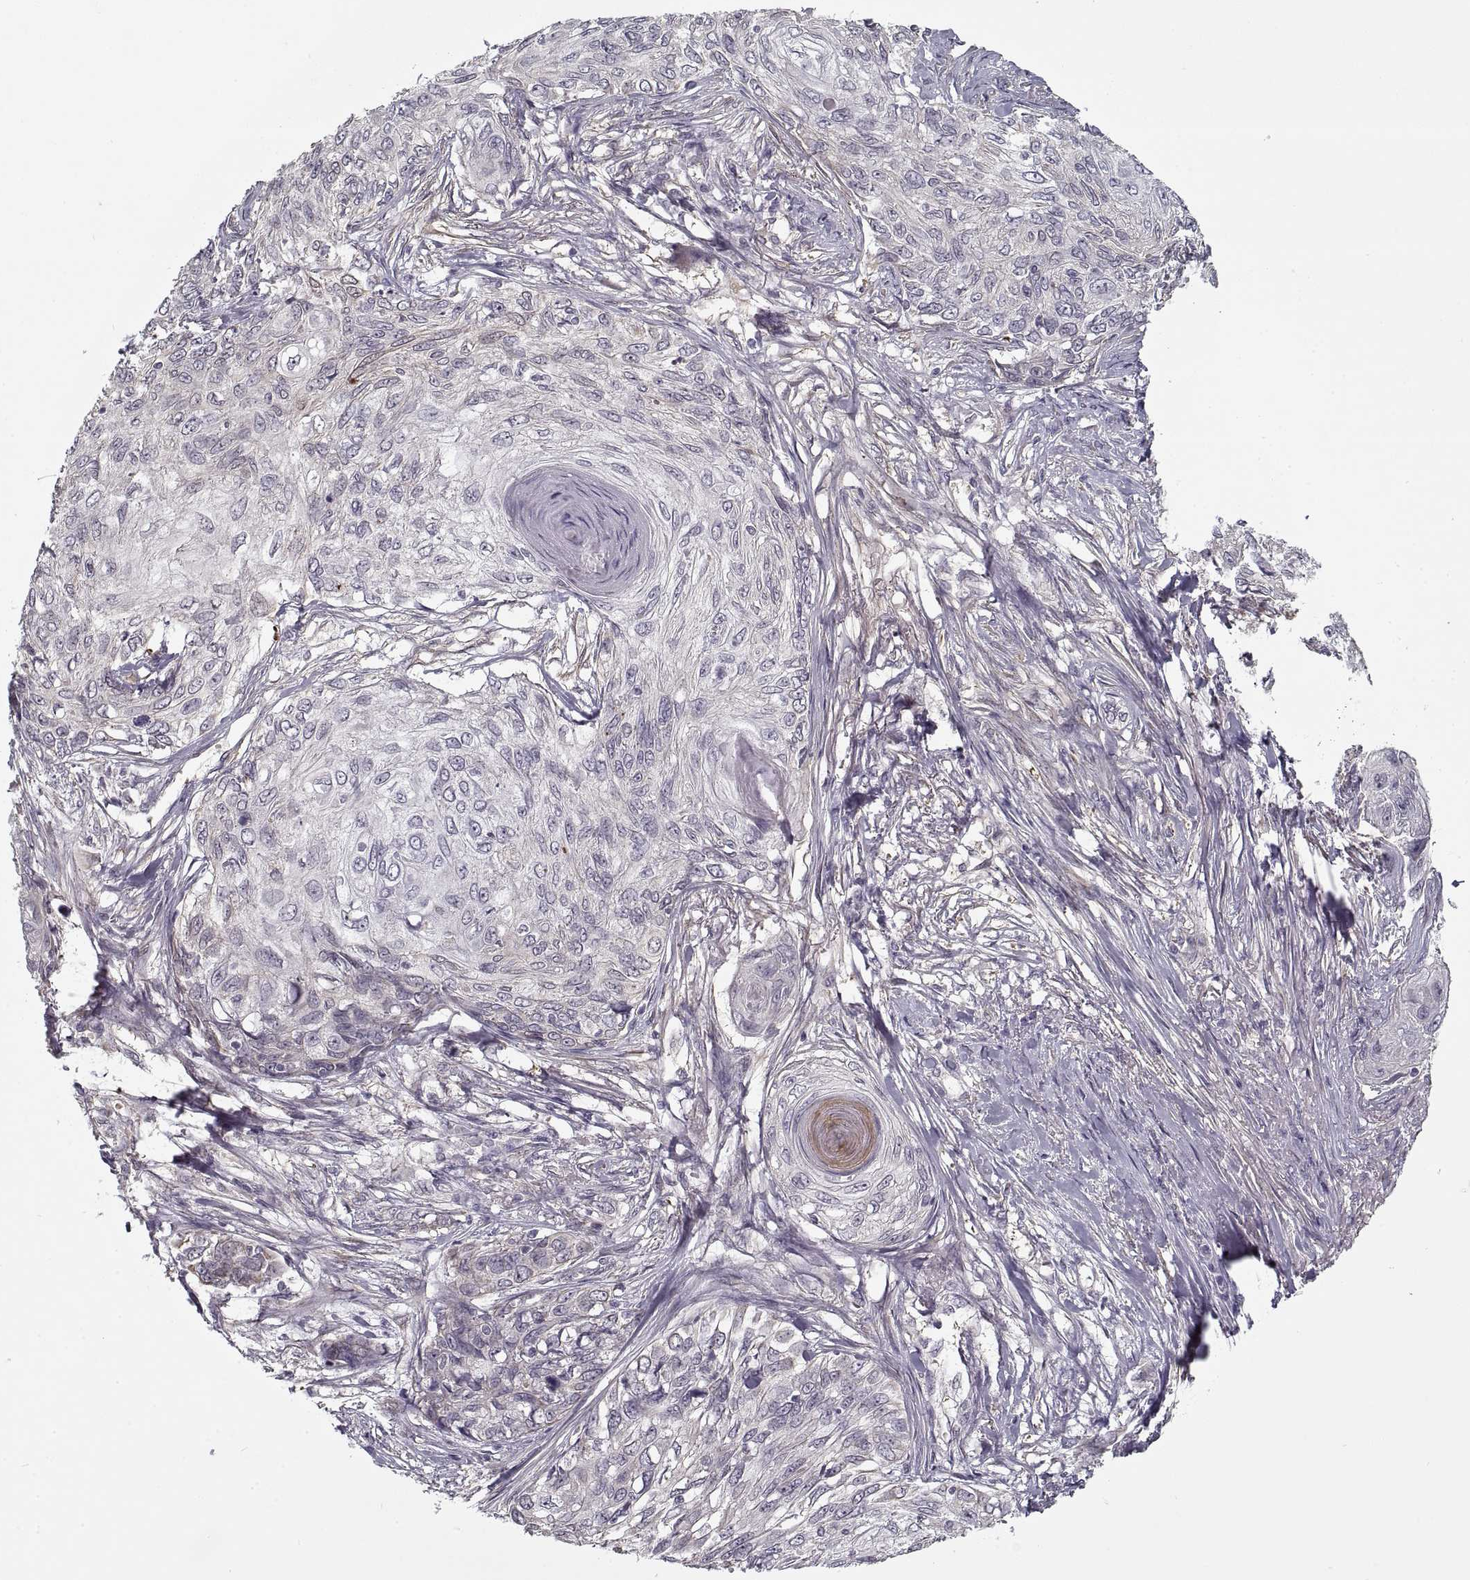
{"staining": {"intensity": "negative", "quantity": "none", "location": "none"}, "tissue": "skin cancer", "cell_type": "Tumor cells", "image_type": "cancer", "snomed": [{"axis": "morphology", "description": "Squamous cell carcinoma, NOS"}, {"axis": "topography", "description": "Skin"}], "caption": "Immunohistochemical staining of human skin cancer displays no significant staining in tumor cells.", "gene": "LAMB2", "patient": {"sex": "male", "age": 92}}